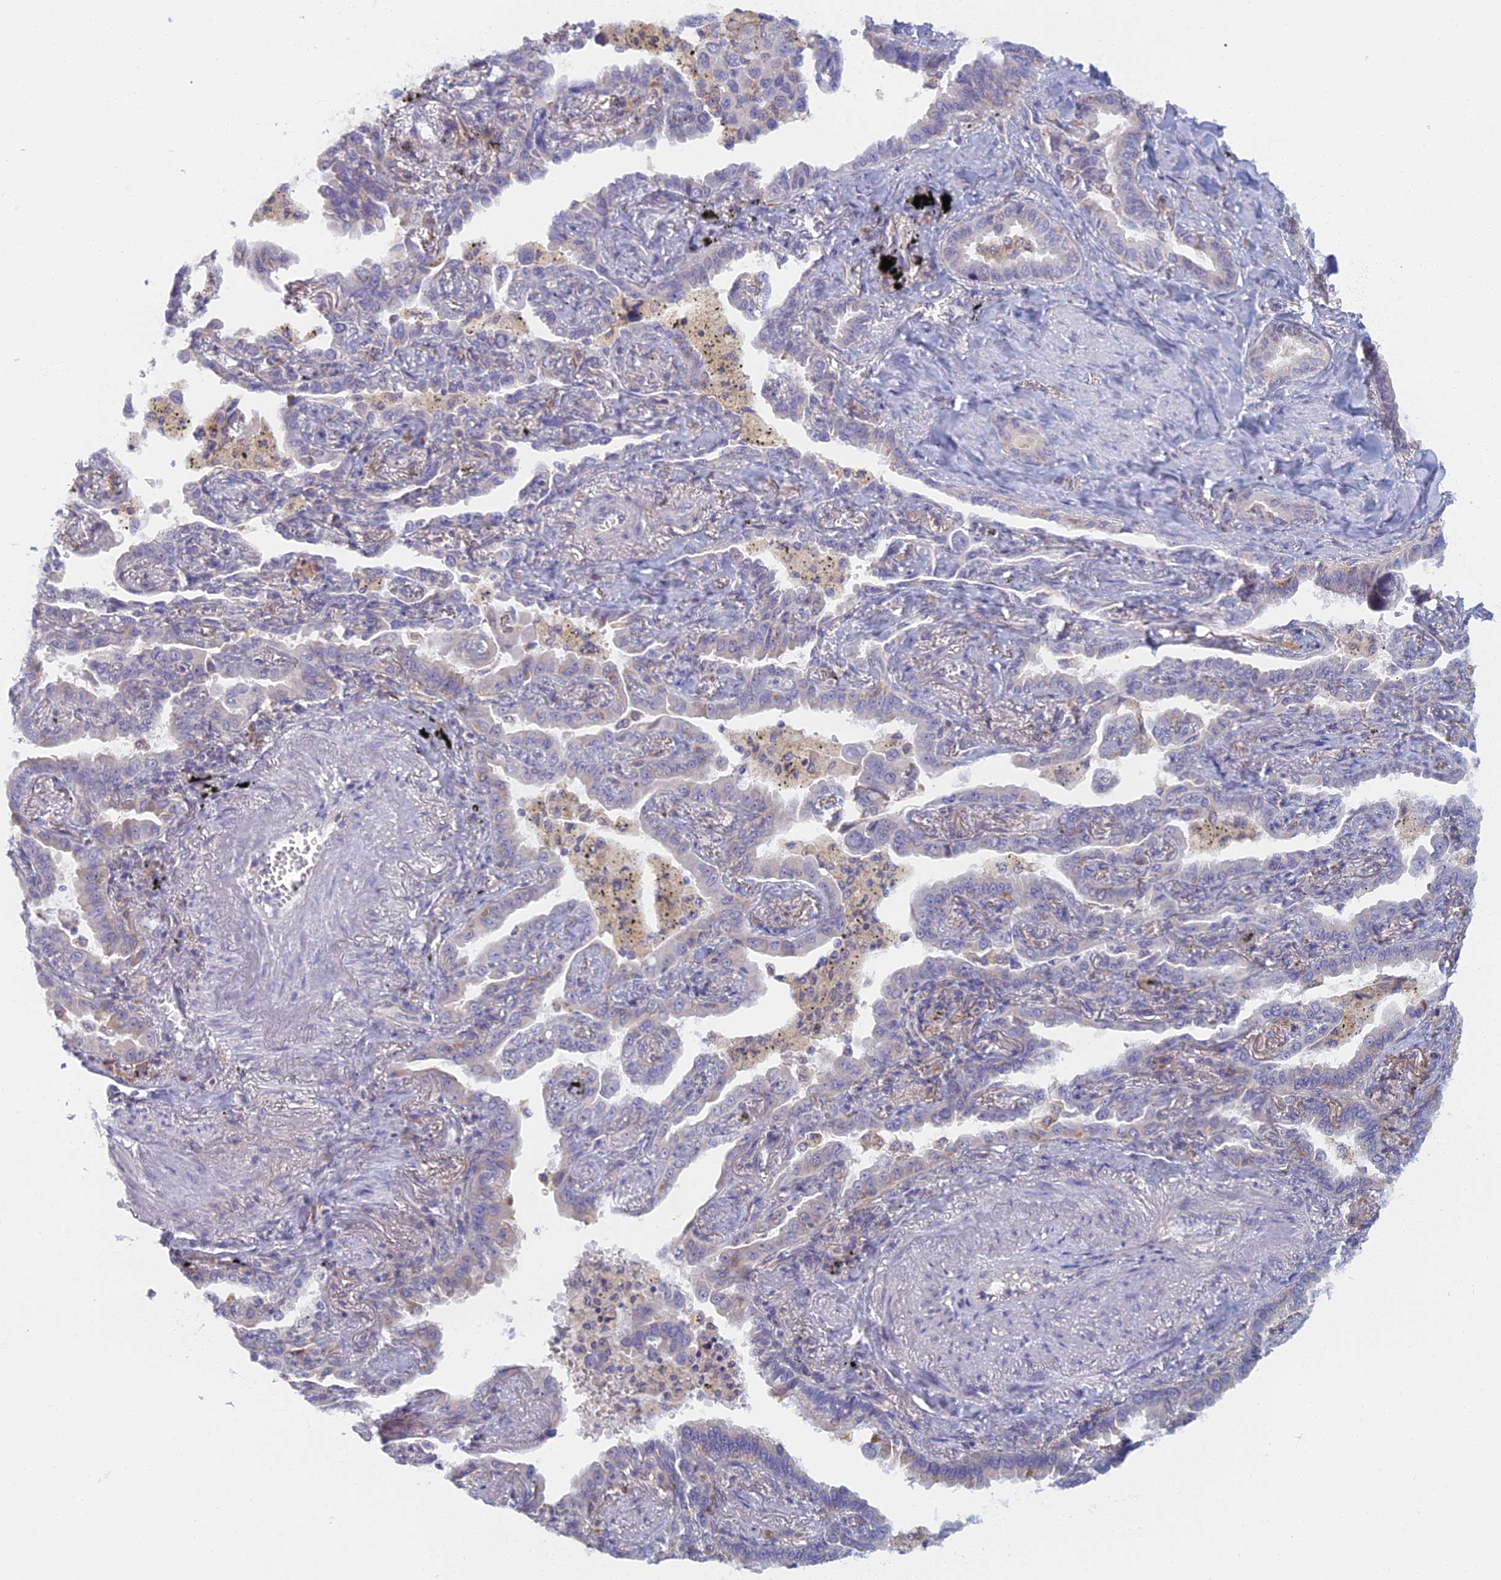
{"staining": {"intensity": "negative", "quantity": "none", "location": "none"}, "tissue": "lung cancer", "cell_type": "Tumor cells", "image_type": "cancer", "snomed": [{"axis": "morphology", "description": "Adenocarcinoma, NOS"}, {"axis": "topography", "description": "Lung"}], "caption": "Adenocarcinoma (lung) stained for a protein using immunohistochemistry reveals no positivity tumor cells.", "gene": "DDX51", "patient": {"sex": "male", "age": 67}}